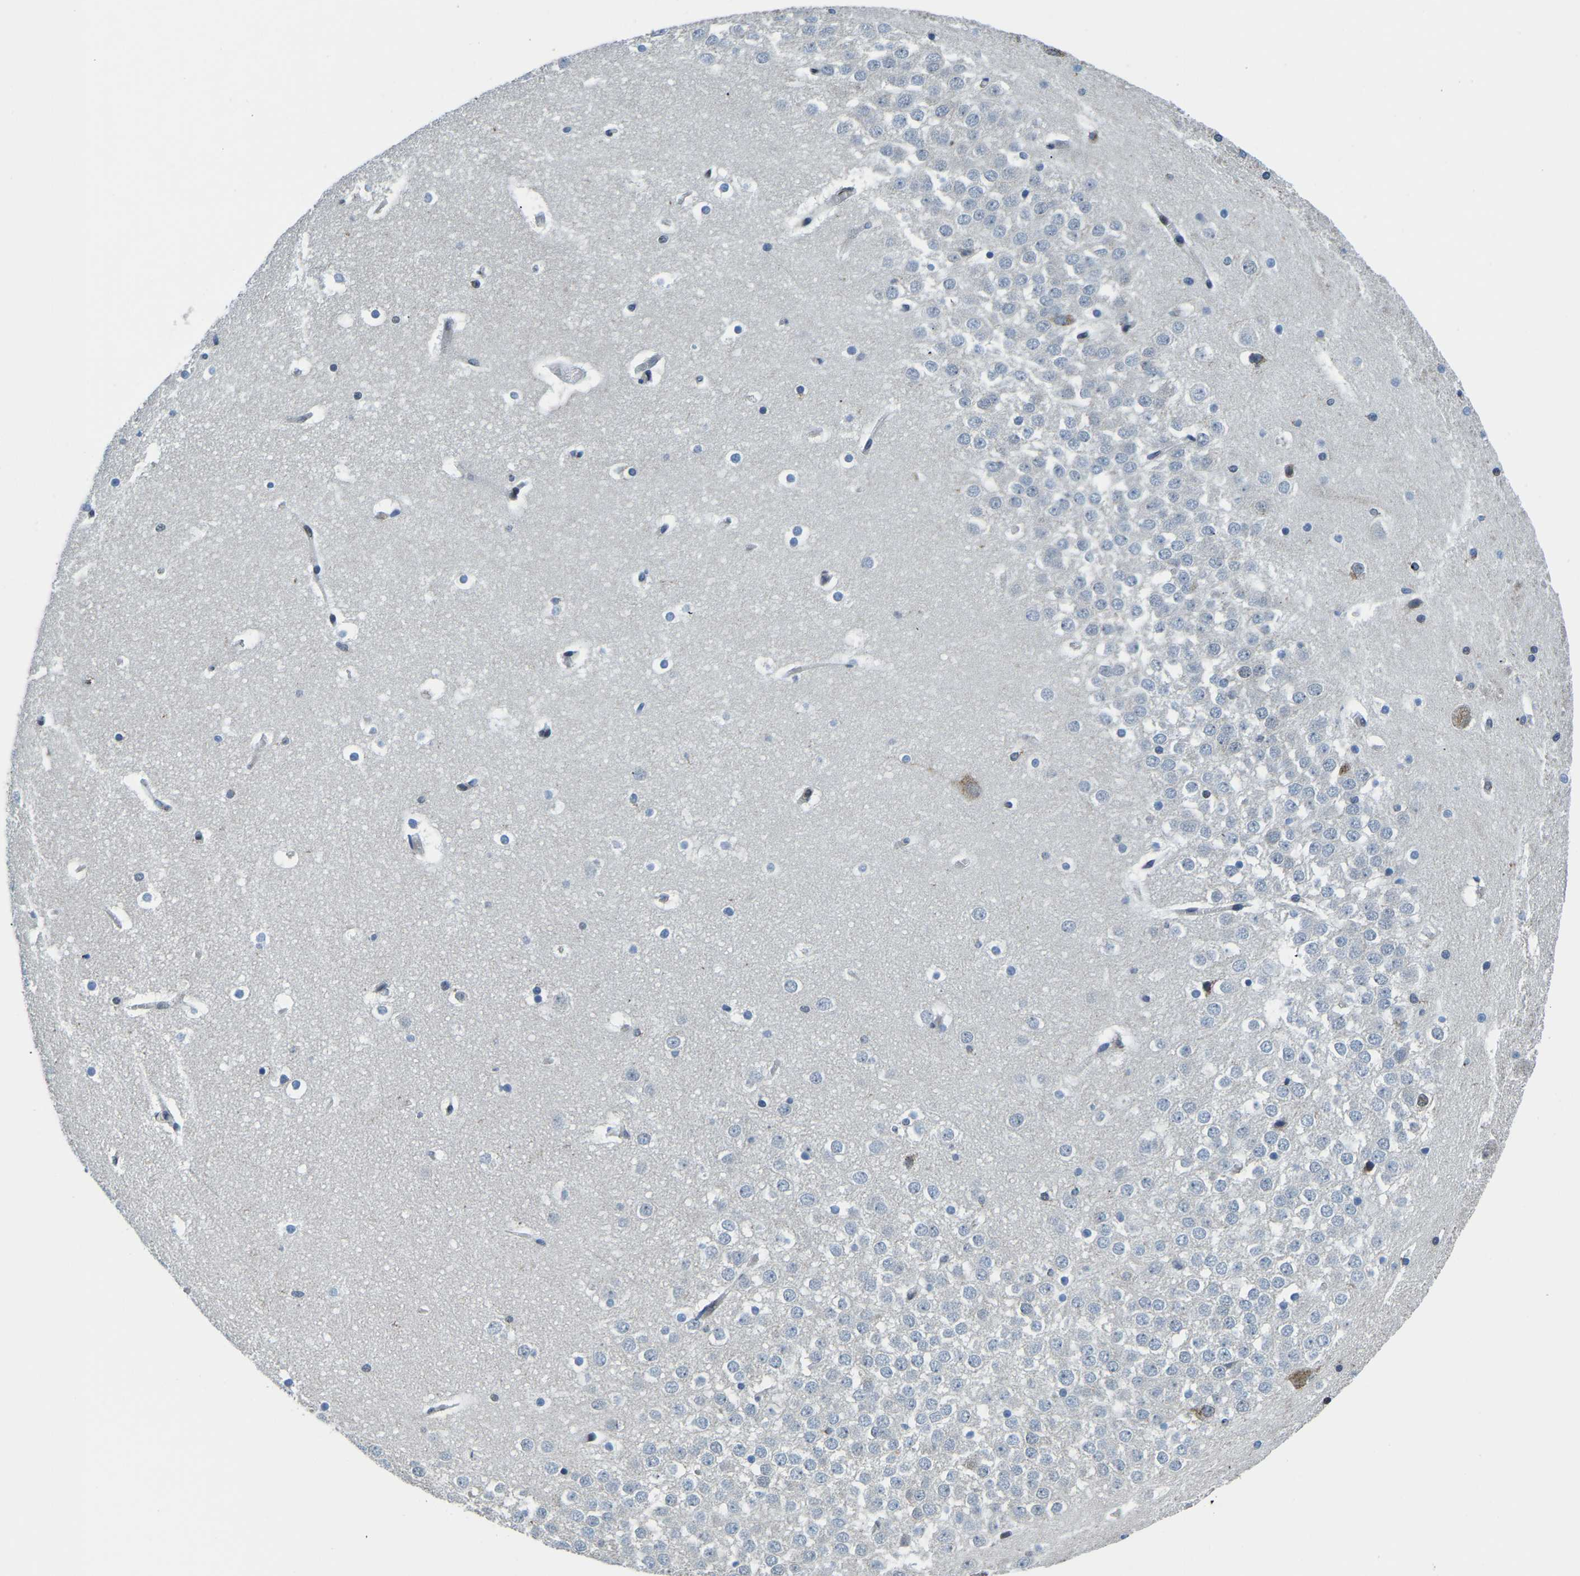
{"staining": {"intensity": "negative", "quantity": "none", "location": "none"}, "tissue": "hippocampus", "cell_type": "Glial cells", "image_type": "normal", "snomed": [{"axis": "morphology", "description": "Normal tissue, NOS"}, {"axis": "topography", "description": "Hippocampus"}], "caption": "Hippocampus stained for a protein using immunohistochemistry (IHC) demonstrates no expression glial cells.", "gene": "BNIP3L", "patient": {"sex": "male", "age": 45}}